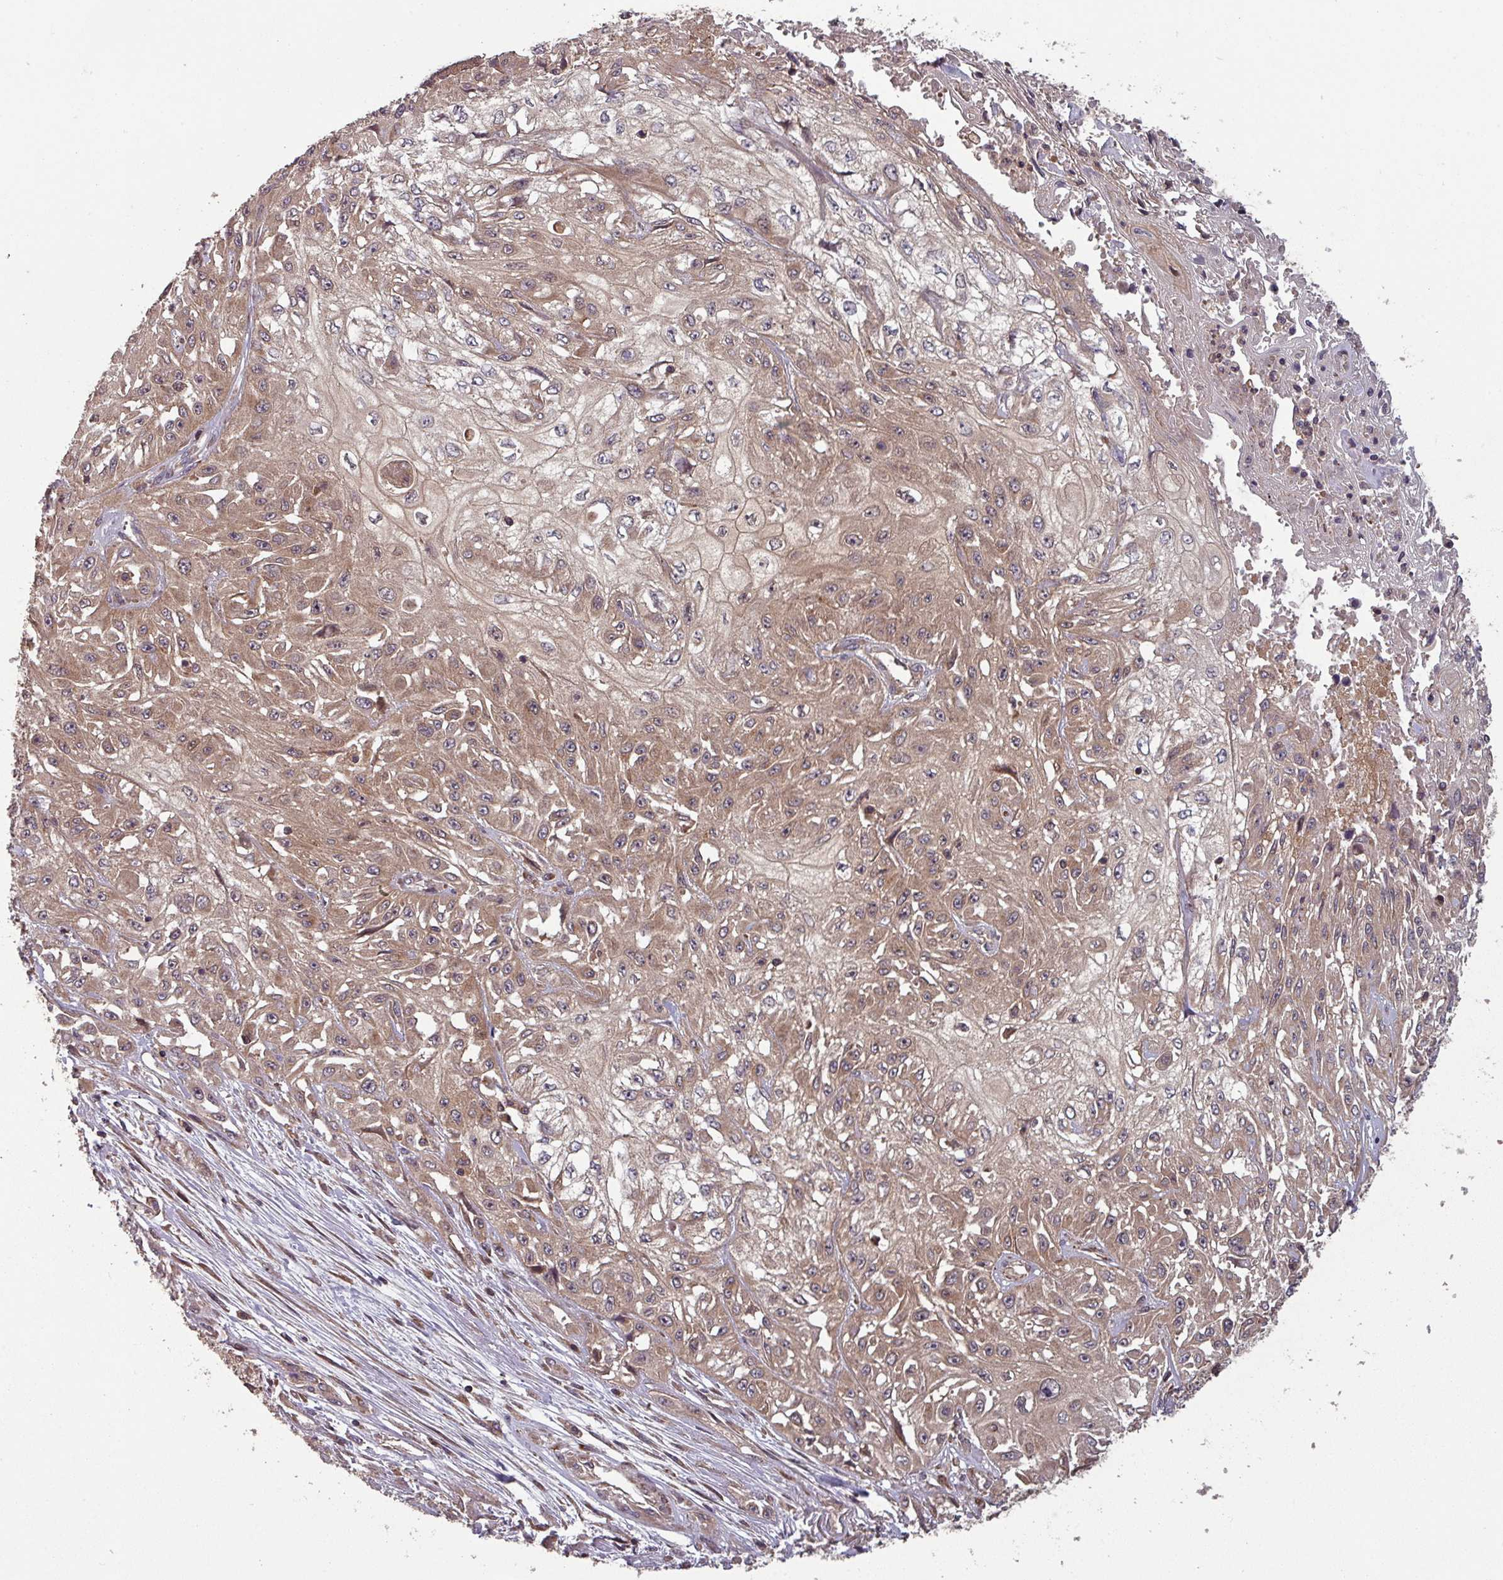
{"staining": {"intensity": "moderate", "quantity": ">75%", "location": "cytoplasmic/membranous"}, "tissue": "skin cancer", "cell_type": "Tumor cells", "image_type": "cancer", "snomed": [{"axis": "morphology", "description": "Squamous cell carcinoma, NOS"}, {"axis": "morphology", "description": "Squamous cell carcinoma, metastatic, NOS"}, {"axis": "topography", "description": "Skin"}, {"axis": "topography", "description": "Lymph node"}], "caption": "Tumor cells reveal medium levels of moderate cytoplasmic/membranous positivity in approximately >75% of cells in human metastatic squamous cell carcinoma (skin).", "gene": "GSKIP", "patient": {"sex": "male", "age": 75}}